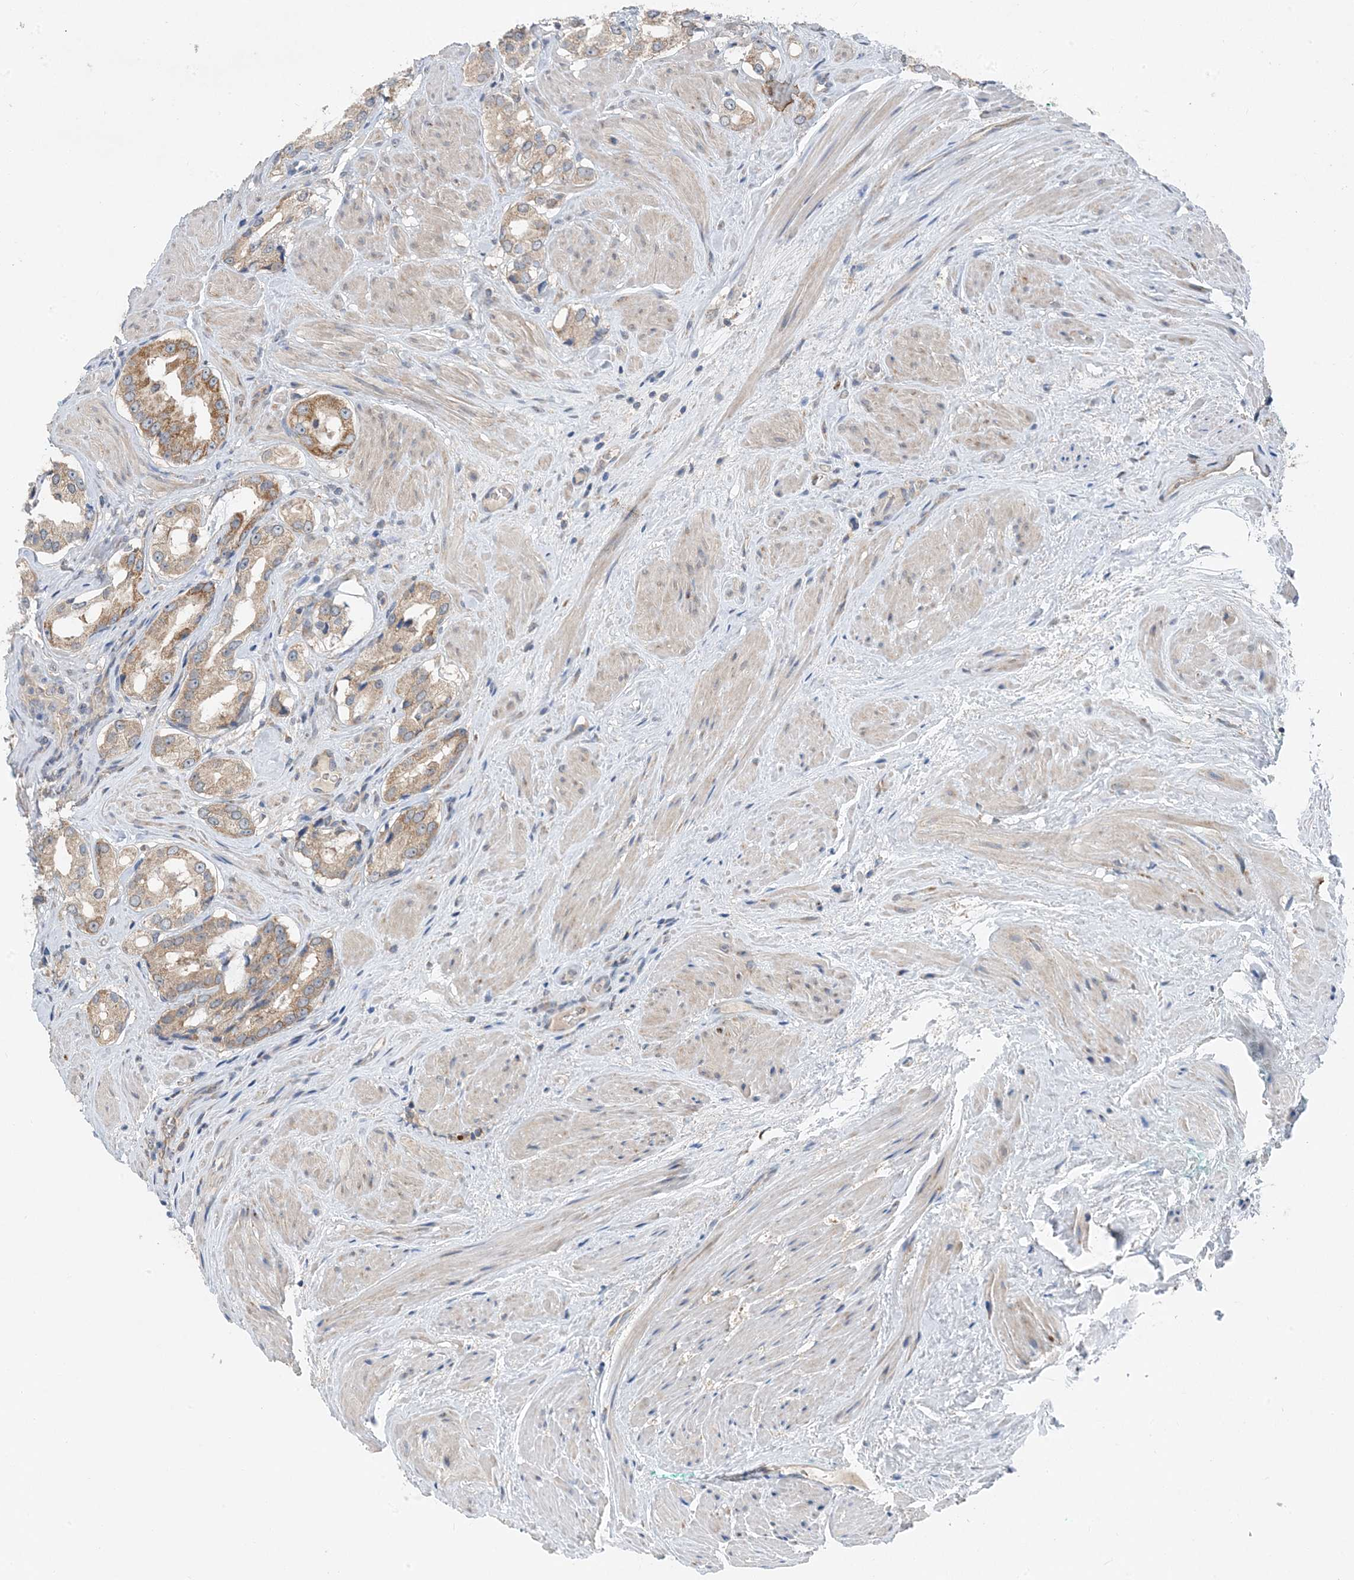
{"staining": {"intensity": "moderate", "quantity": "<25%", "location": "cytoplasmic/membranous"}, "tissue": "prostate cancer", "cell_type": "Tumor cells", "image_type": "cancer", "snomed": [{"axis": "morphology", "description": "Adenocarcinoma, Low grade"}, {"axis": "topography", "description": "Prostate"}], "caption": "Prostate cancer (adenocarcinoma (low-grade)) tissue exhibits moderate cytoplasmic/membranous positivity in about <25% of tumor cells", "gene": "DHX30", "patient": {"sex": "male", "age": 54}}